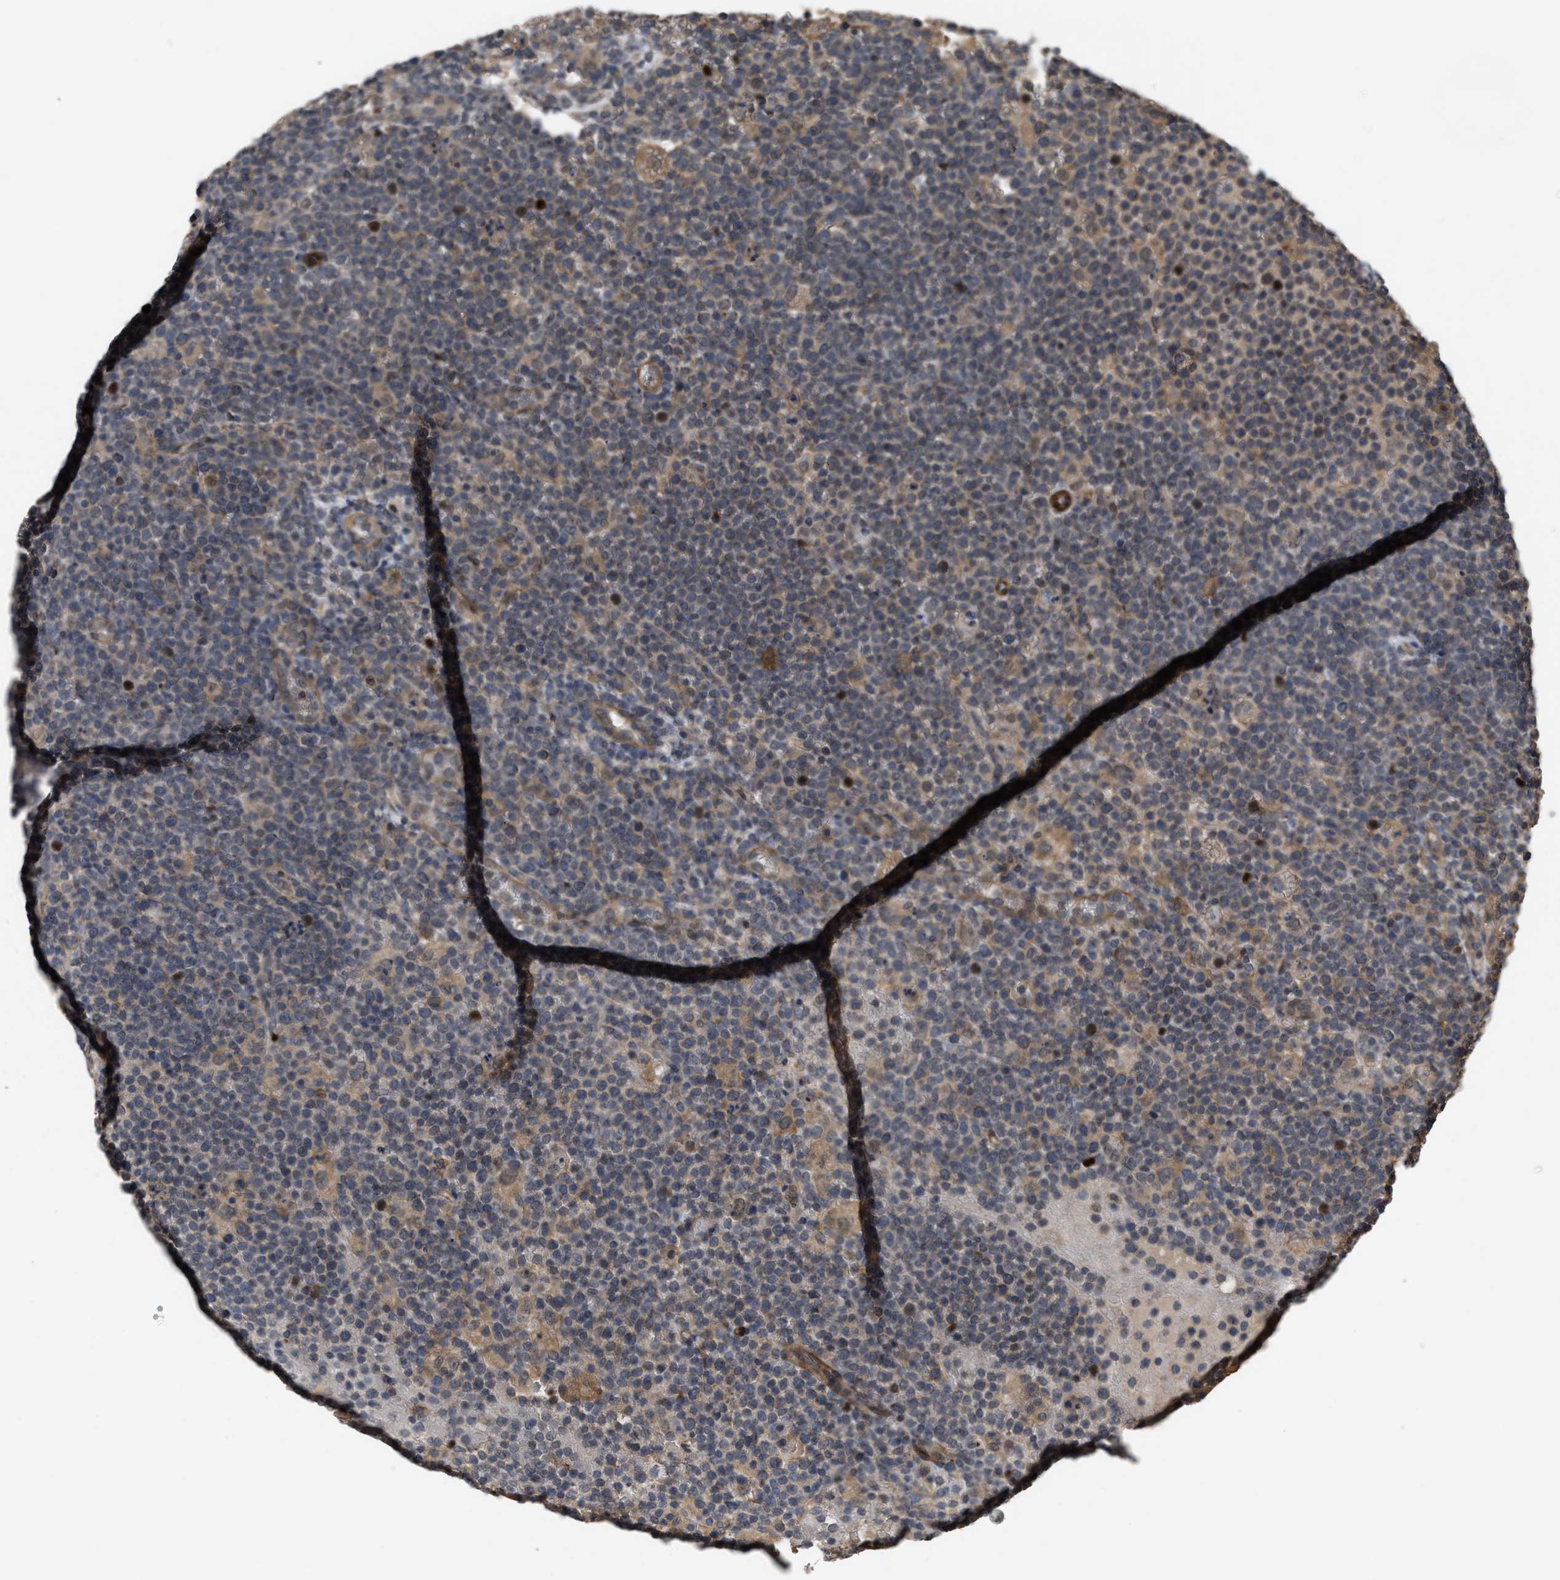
{"staining": {"intensity": "moderate", "quantity": "25%-75%", "location": "cytoplasmic/membranous"}, "tissue": "lymphoma", "cell_type": "Tumor cells", "image_type": "cancer", "snomed": [{"axis": "morphology", "description": "Malignant lymphoma, non-Hodgkin's type, High grade"}, {"axis": "topography", "description": "Lymph node"}], "caption": "Immunohistochemical staining of human malignant lymphoma, non-Hodgkin's type (high-grade) demonstrates moderate cytoplasmic/membranous protein positivity in approximately 25%-75% of tumor cells. The protein is shown in brown color, while the nuclei are stained blue.", "gene": "UTRN", "patient": {"sex": "male", "age": 61}}